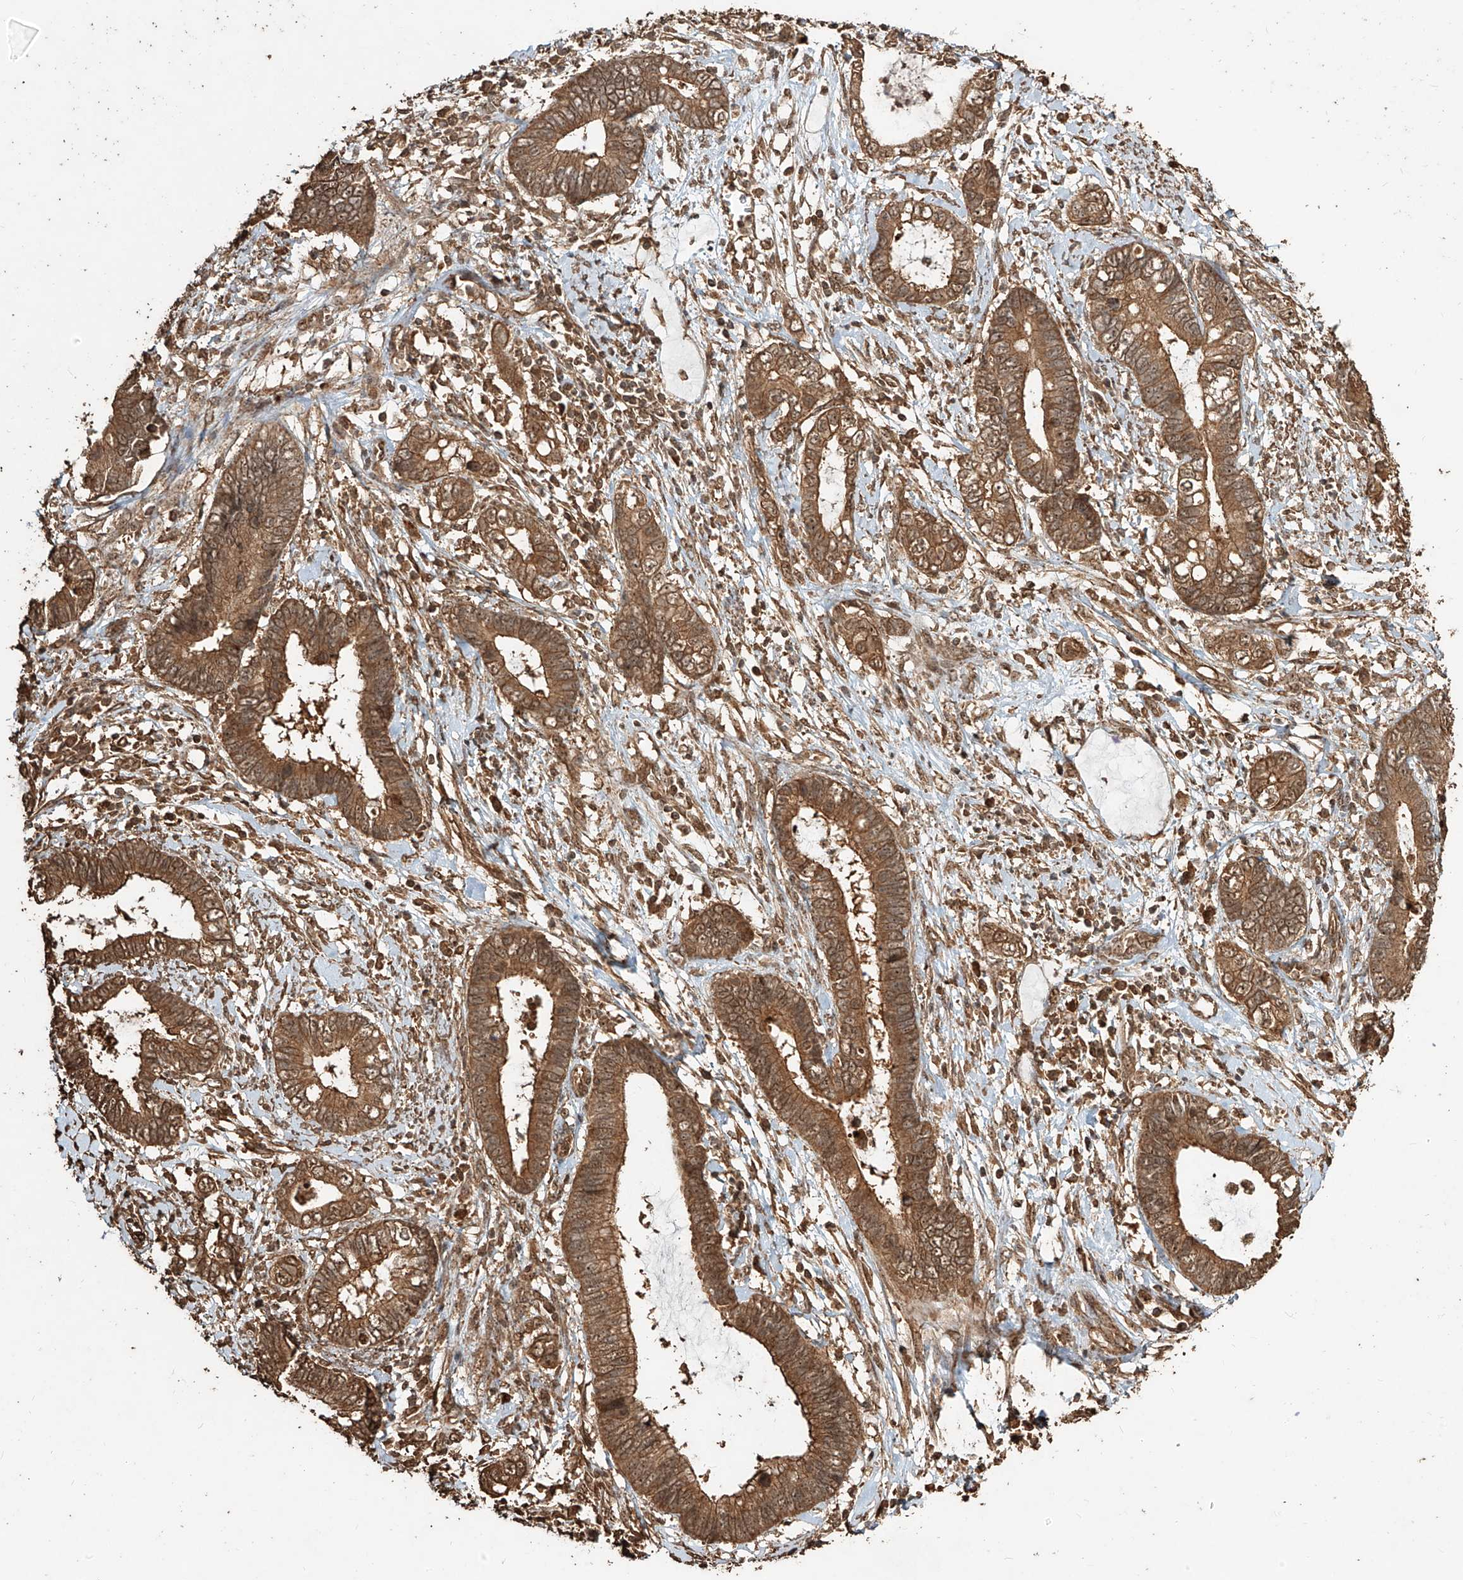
{"staining": {"intensity": "moderate", "quantity": ">75%", "location": "cytoplasmic/membranous,nuclear"}, "tissue": "cervical cancer", "cell_type": "Tumor cells", "image_type": "cancer", "snomed": [{"axis": "morphology", "description": "Adenocarcinoma, NOS"}, {"axis": "topography", "description": "Cervix"}], "caption": "IHC photomicrograph of neoplastic tissue: human cervical cancer (adenocarcinoma) stained using immunohistochemistry (IHC) exhibits medium levels of moderate protein expression localized specifically in the cytoplasmic/membranous and nuclear of tumor cells, appearing as a cytoplasmic/membranous and nuclear brown color.", "gene": "ZNF660", "patient": {"sex": "female", "age": 44}}